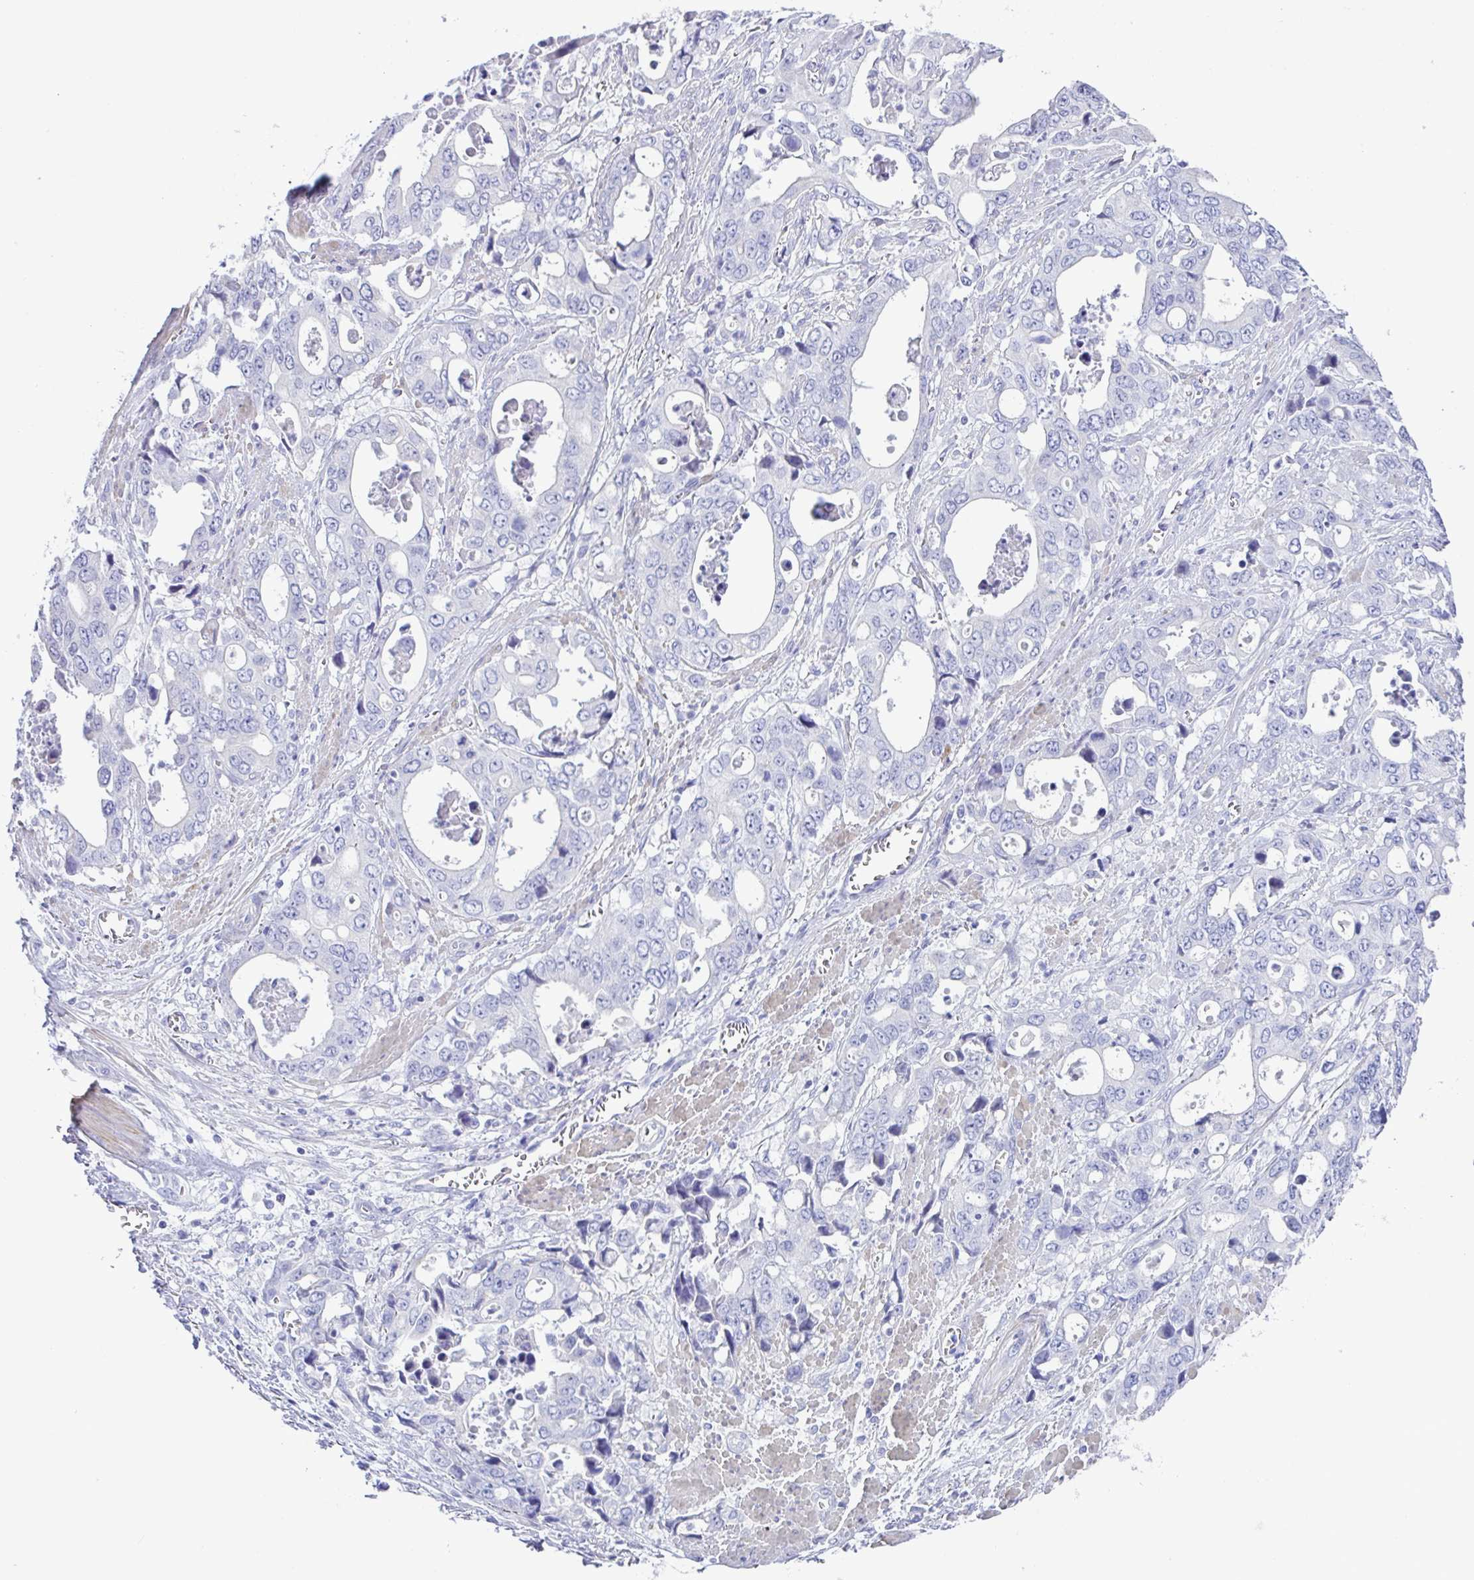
{"staining": {"intensity": "negative", "quantity": "none", "location": "none"}, "tissue": "stomach cancer", "cell_type": "Tumor cells", "image_type": "cancer", "snomed": [{"axis": "morphology", "description": "Adenocarcinoma, NOS"}, {"axis": "topography", "description": "Stomach, upper"}], "caption": "This is a photomicrograph of immunohistochemistry staining of stomach cancer (adenocarcinoma), which shows no staining in tumor cells.", "gene": "MED11", "patient": {"sex": "male", "age": 74}}